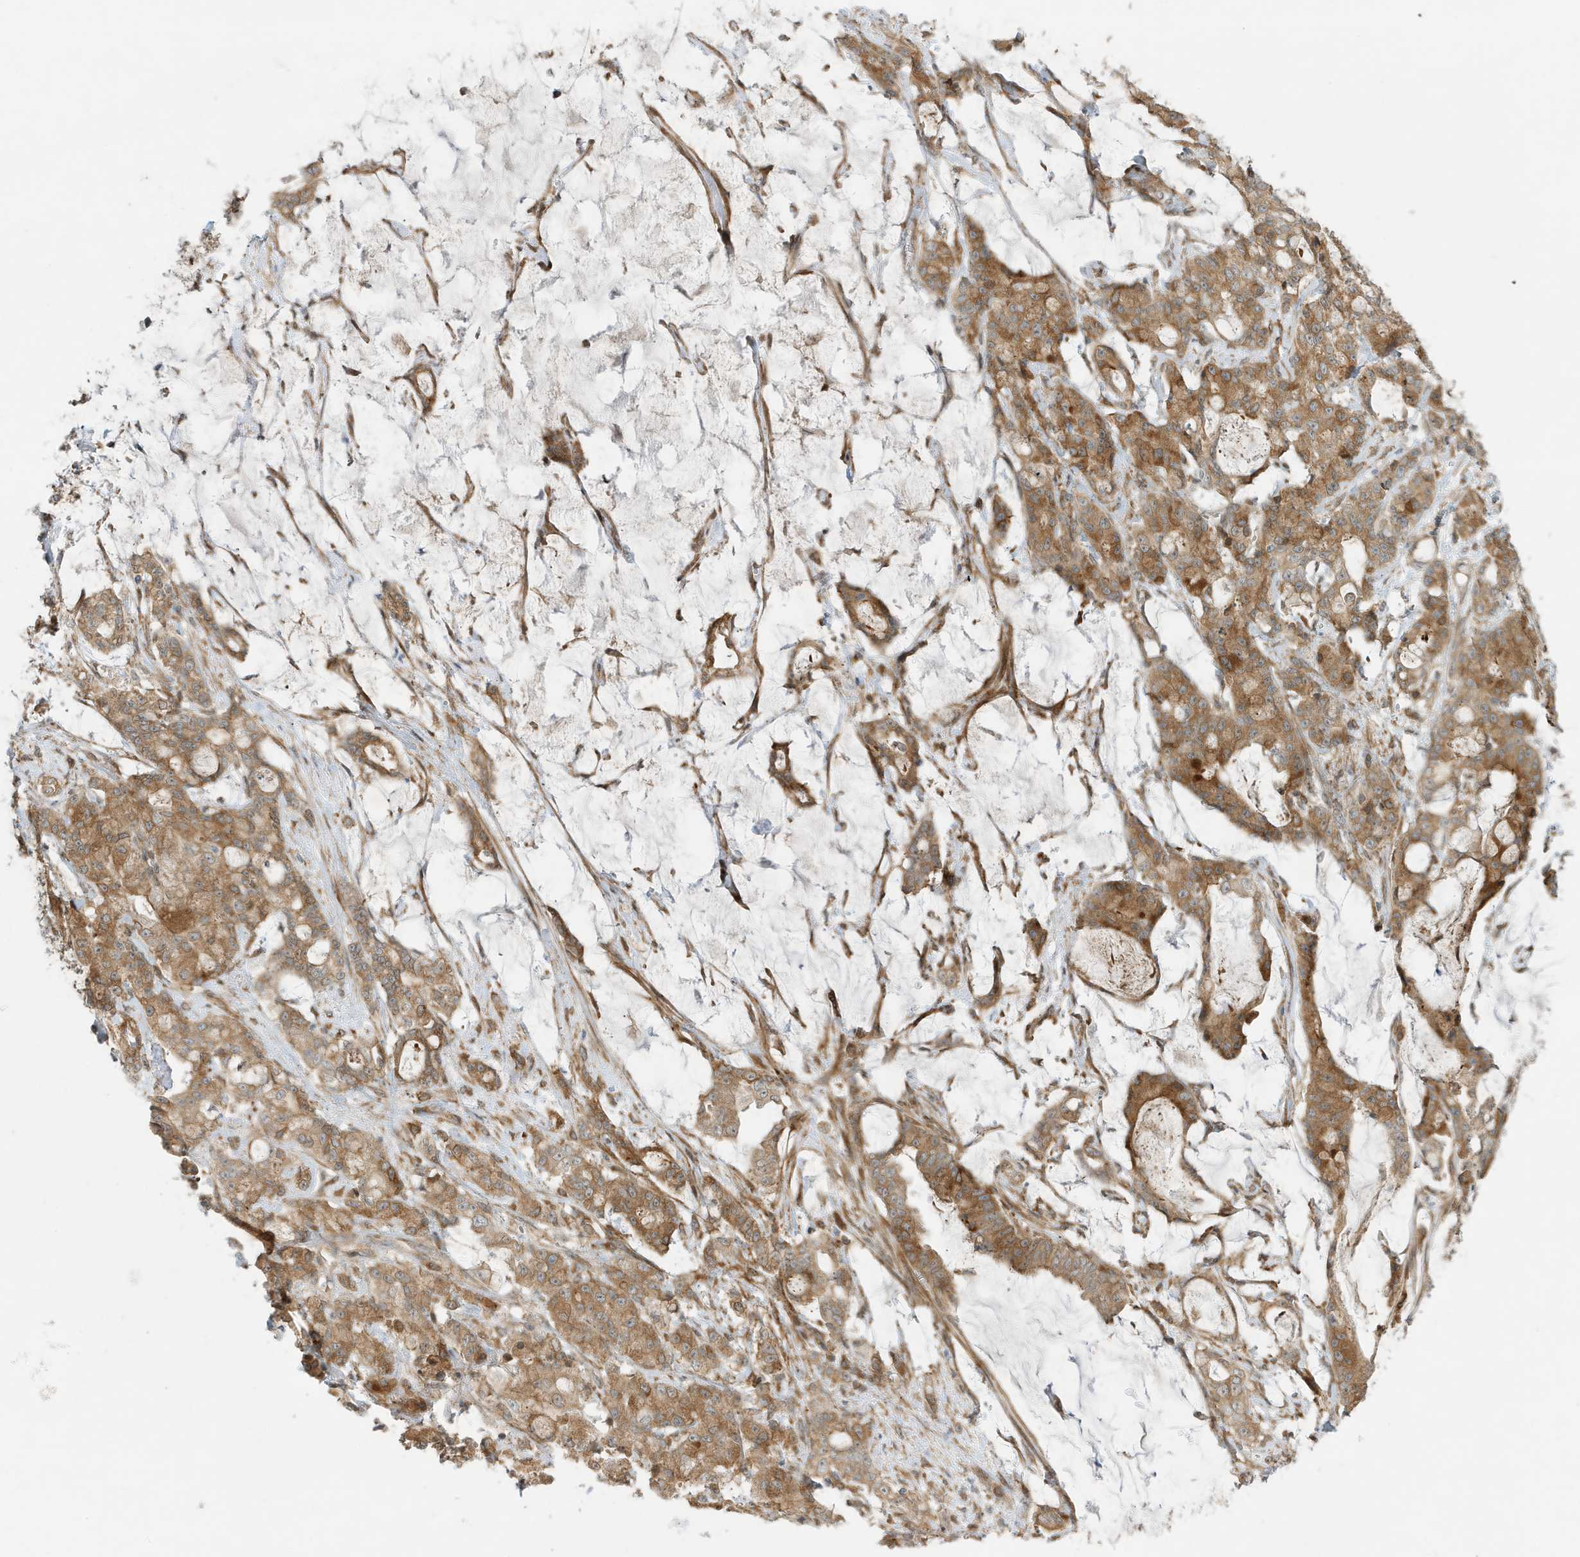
{"staining": {"intensity": "moderate", "quantity": ">75%", "location": "cytoplasmic/membranous"}, "tissue": "pancreatic cancer", "cell_type": "Tumor cells", "image_type": "cancer", "snomed": [{"axis": "morphology", "description": "Adenocarcinoma, NOS"}, {"axis": "topography", "description": "Pancreas"}], "caption": "Human adenocarcinoma (pancreatic) stained with a brown dye displays moderate cytoplasmic/membranous positive expression in approximately >75% of tumor cells.", "gene": "SCARF2", "patient": {"sex": "female", "age": 73}}